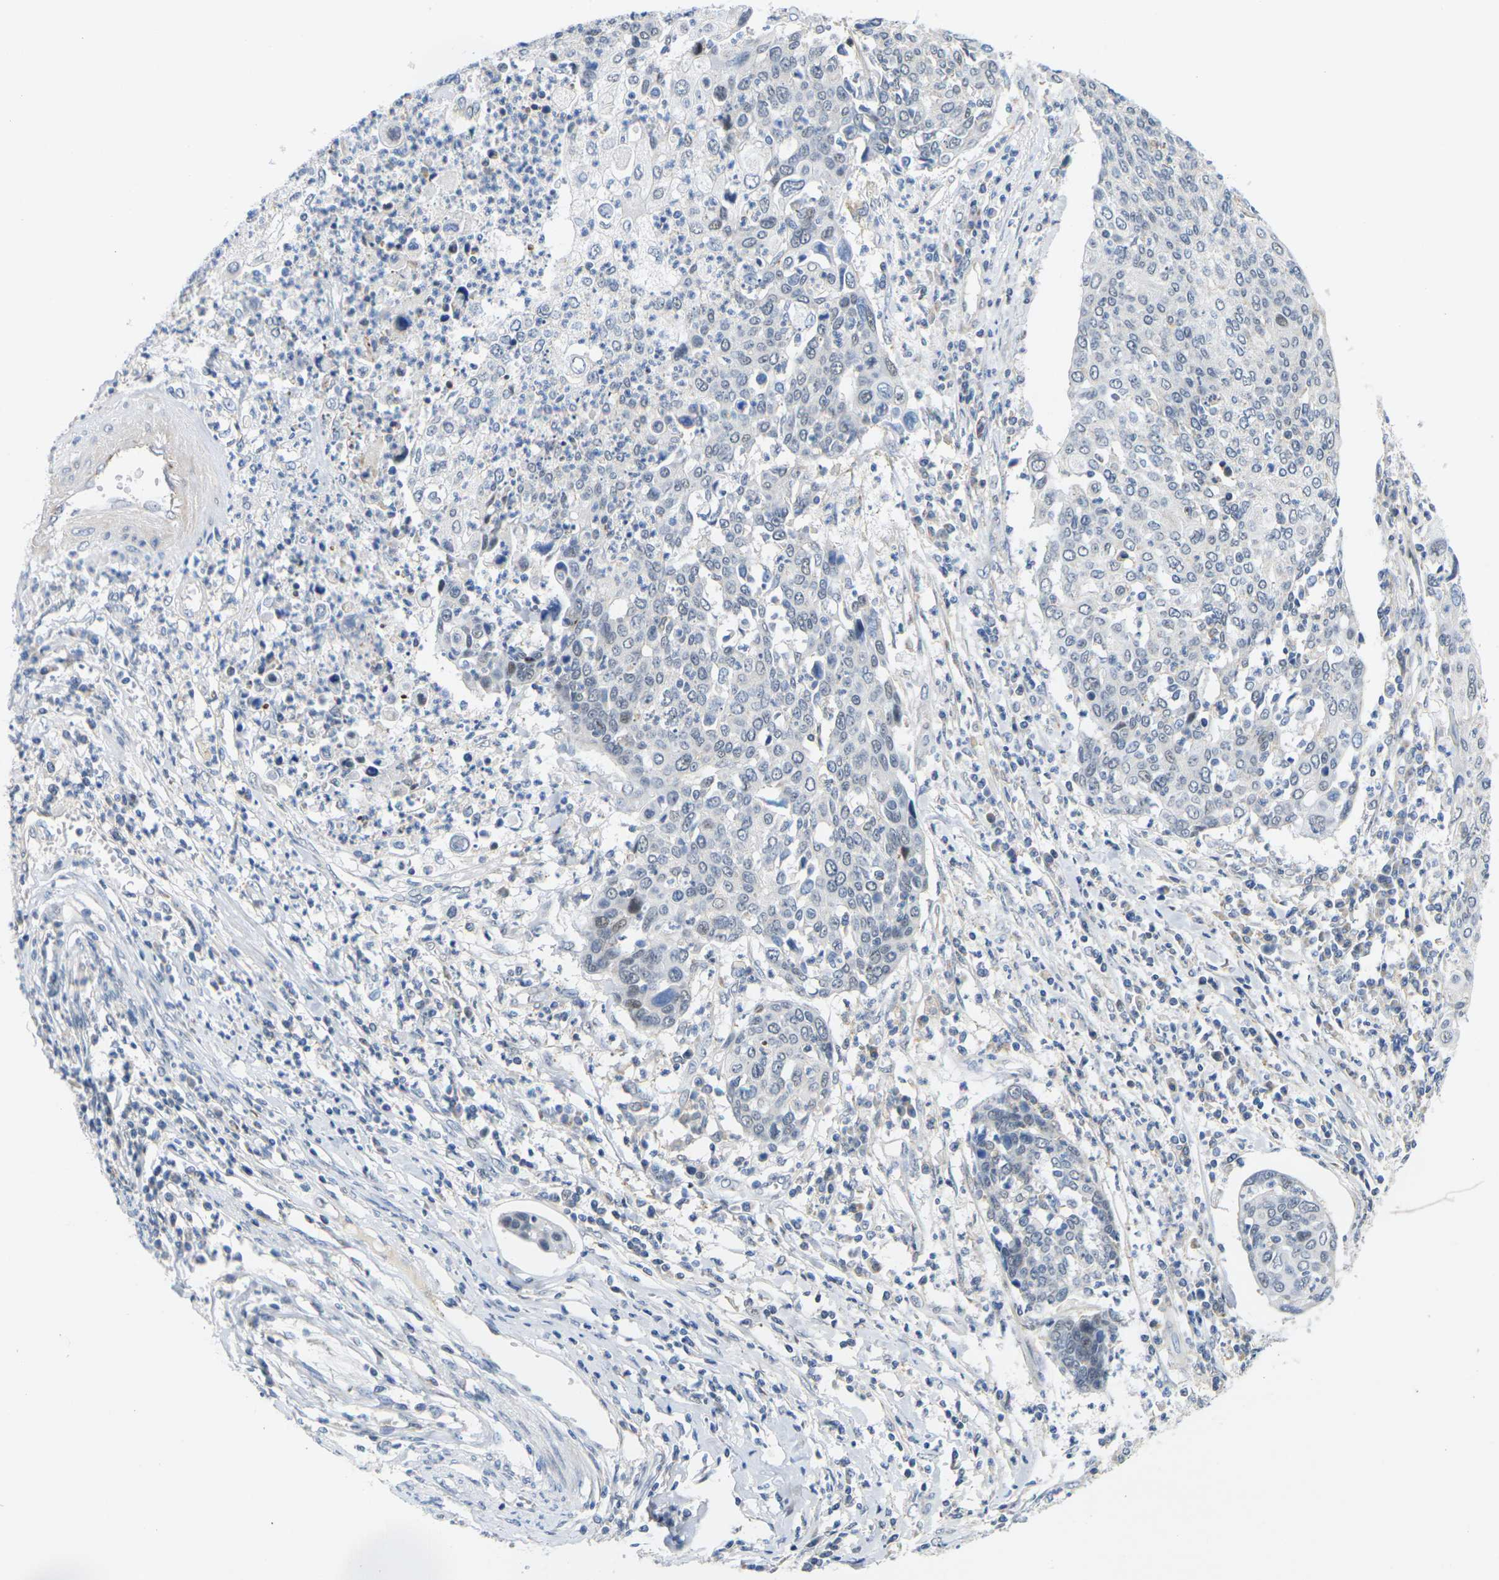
{"staining": {"intensity": "negative", "quantity": "none", "location": "none"}, "tissue": "cervical cancer", "cell_type": "Tumor cells", "image_type": "cancer", "snomed": [{"axis": "morphology", "description": "Squamous cell carcinoma, NOS"}, {"axis": "topography", "description": "Cervix"}], "caption": "The IHC image has no significant staining in tumor cells of cervical squamous cell carcinoma tissue. (DAB (3,3'-diaminobenzidine) immunohistochemistry (IHC) visualized using brightfield microscopy, high magnification).", "gene": "OTOF", "patient": {"sex": "female", "age": 40}}